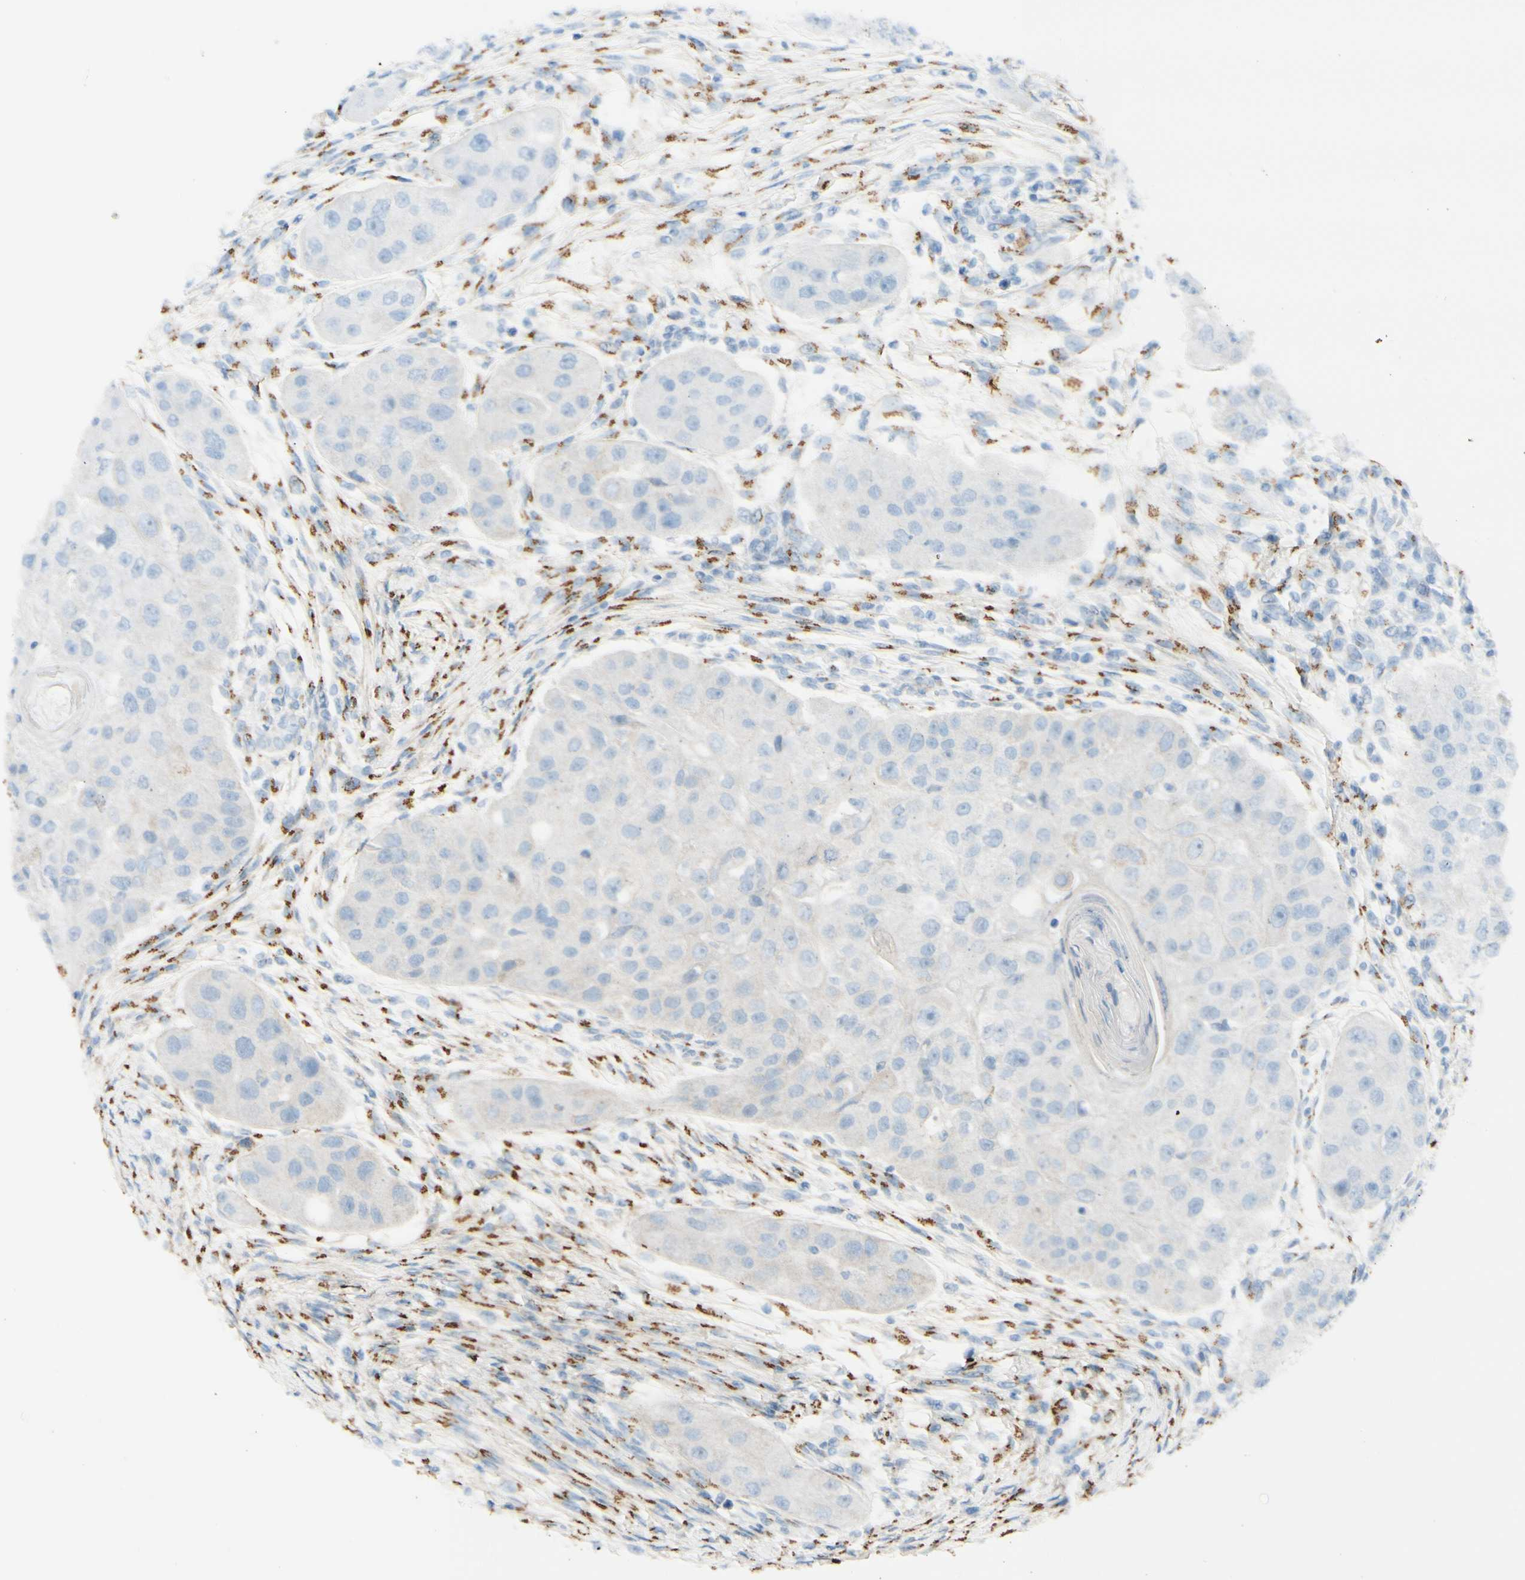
{"staining": {"intensity": "negative", "quantity": "none", "location": "none"}, "tissue": "head and neck cancer", "cell_type": "Tumor cells", "image_type": "cancer", "snomed": [{"axis": "morphology", "description": "Normal tissue, NOS"}, {"axis": "morphology", "description": "Squamous cell carcinoma, NOS"}, {"axis": "topography", "description": "Skeletal muscle"}, {"axis": "topography", "description": "Head-Neck"}], "caption": "IHC photomicrograph of head and neck squamous cell carcinoma stained for a protein (brown), which reveals no staining in tumor cells.", "gene": "GALNT5", "patient": {"sex": "male", "age": 51}}